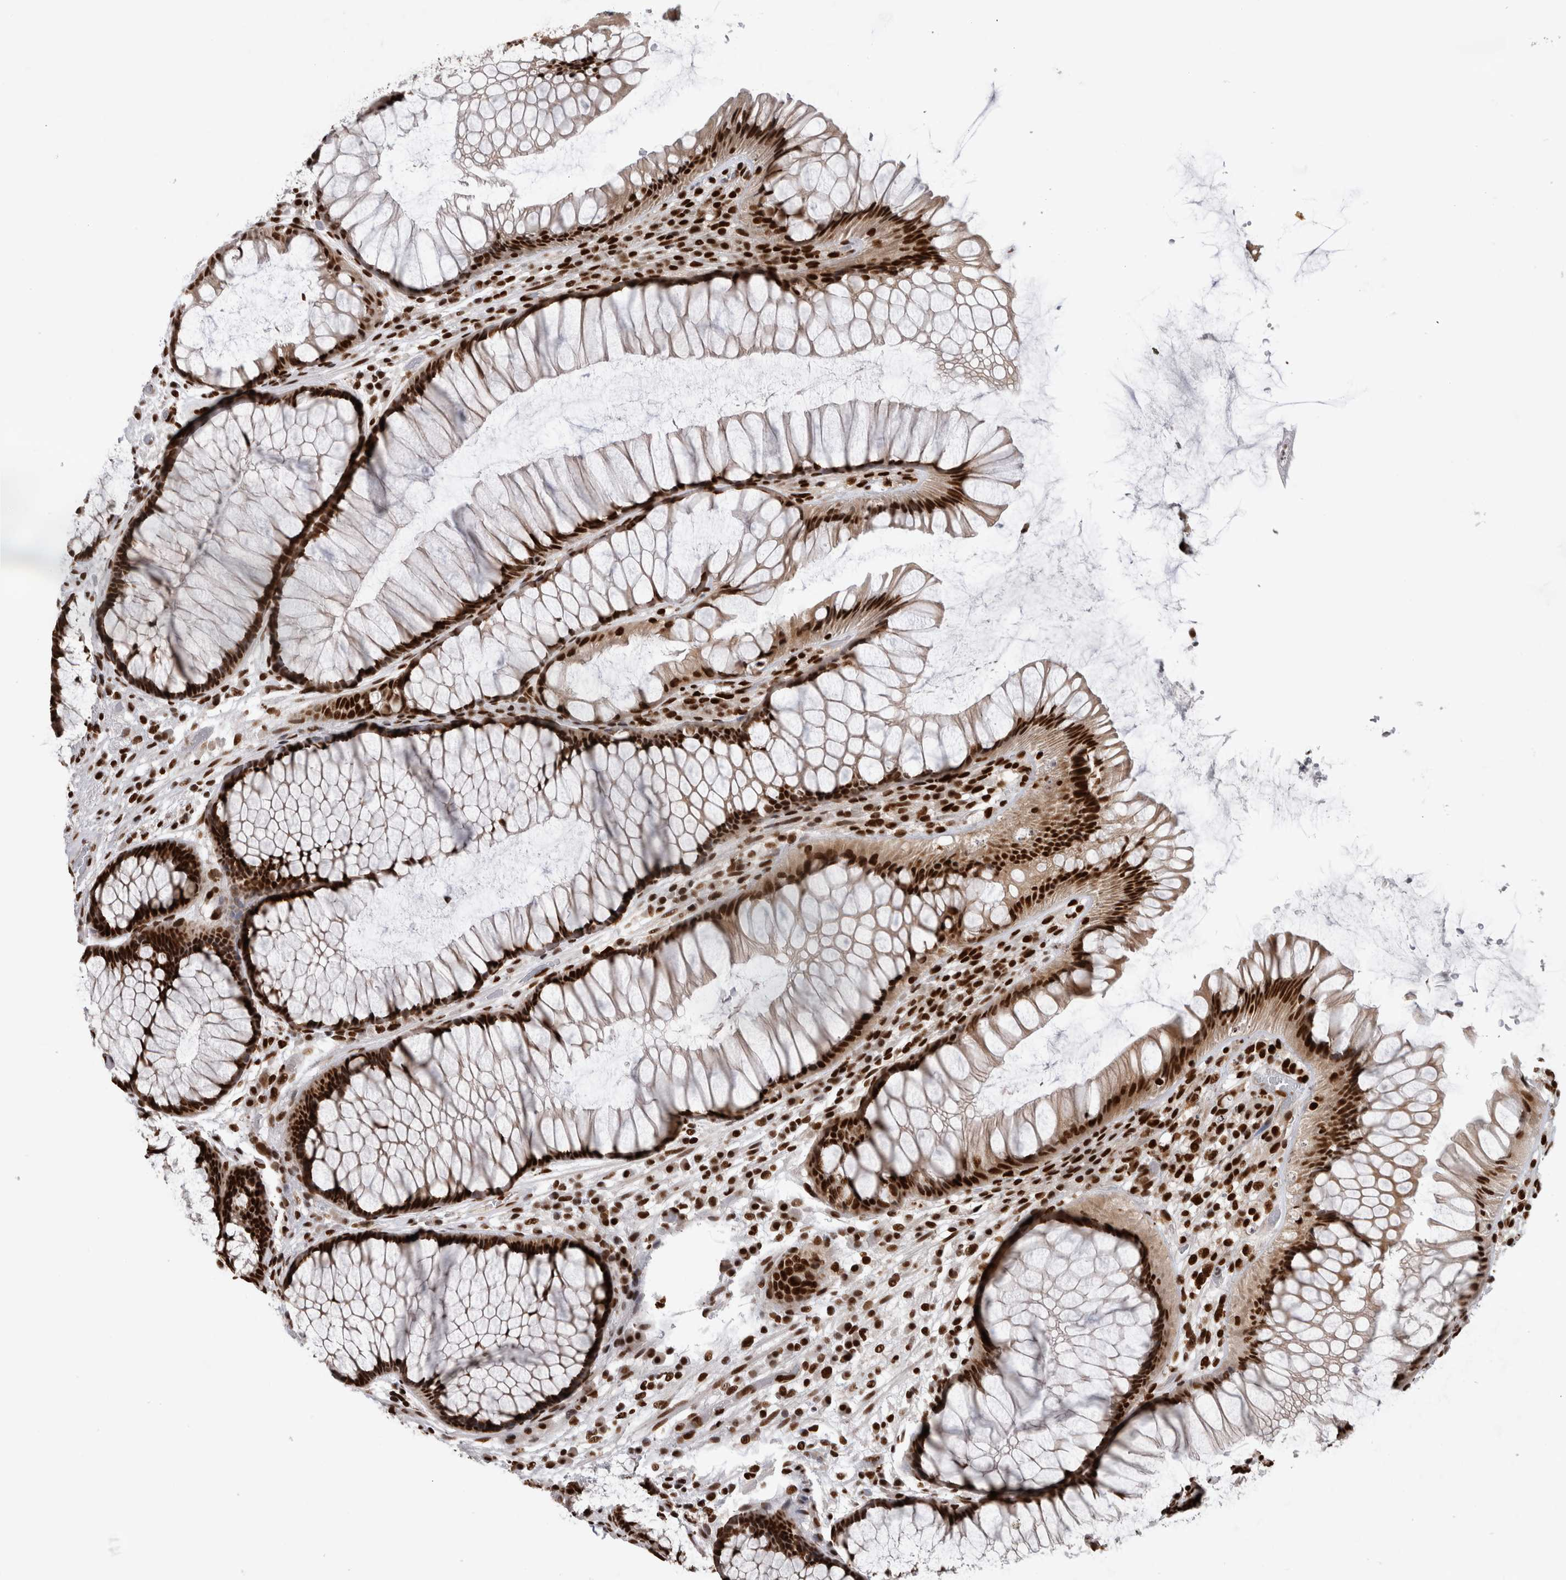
{"staining": {"intensity": "strong", "quantity": ">75%", "location": "nuclear"}, "tissue": "rectum", "cell_type": "Glandular cells", "image_type": "normal", "snomed": [{"axis": "morphology", "description": "Normal tissue, NOS"}, {"axis": "topography", "description": "Rectum"}], "caption": "An immunohistochemistry photomicrograph of benign tissue is shown. Protein staining in brown labels strong nuclear positivity in rectum within glandular cells. (Stains: DAB in brown, nuclei in blue, Microscopy: brightfield microscopy at high magnification).", "gene": "ZSCAN2", "patient": {"sex": "male", "age": 51}}